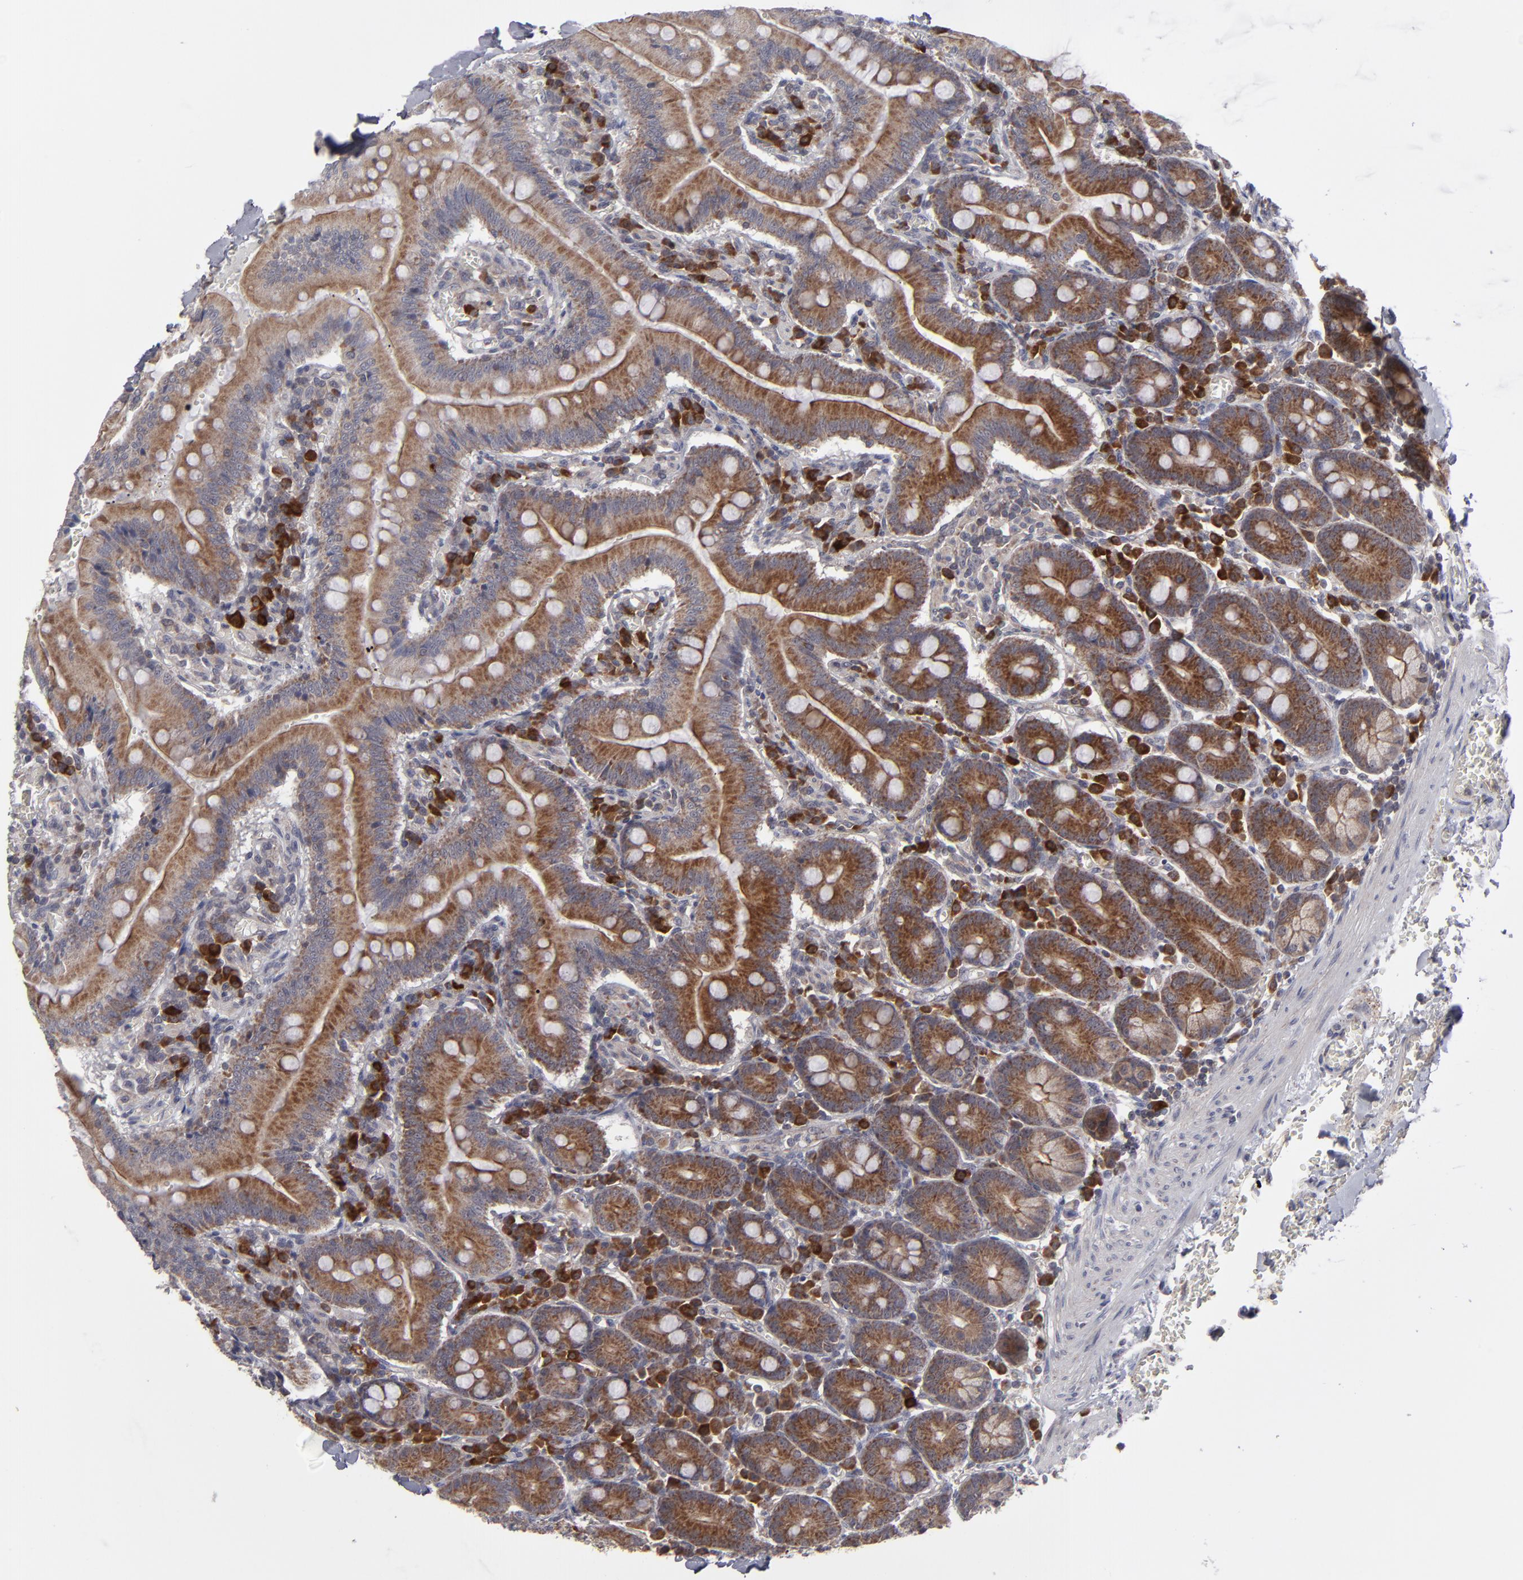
{"staining": {"intensity": "strong", "quantity": ">75%", "location": "cytoplasmic/membranous"}, "tissue": "small intestine", "cell_type": "Glandular cells", "image_type": "normal", "snomed": [{"axis": "morphology", "description": "Normal tissue, NOS"}, {"axis": "topography", "description": "Small intestine"}], "caption": "DAB immunohistochemical staining of unremarkable small intestine displays strong cytoplasmic/membranous protein expression in about >75% of glandular cells.", "gene": "GLCCI1", "patient": {"sex": "male", "age": 71}}